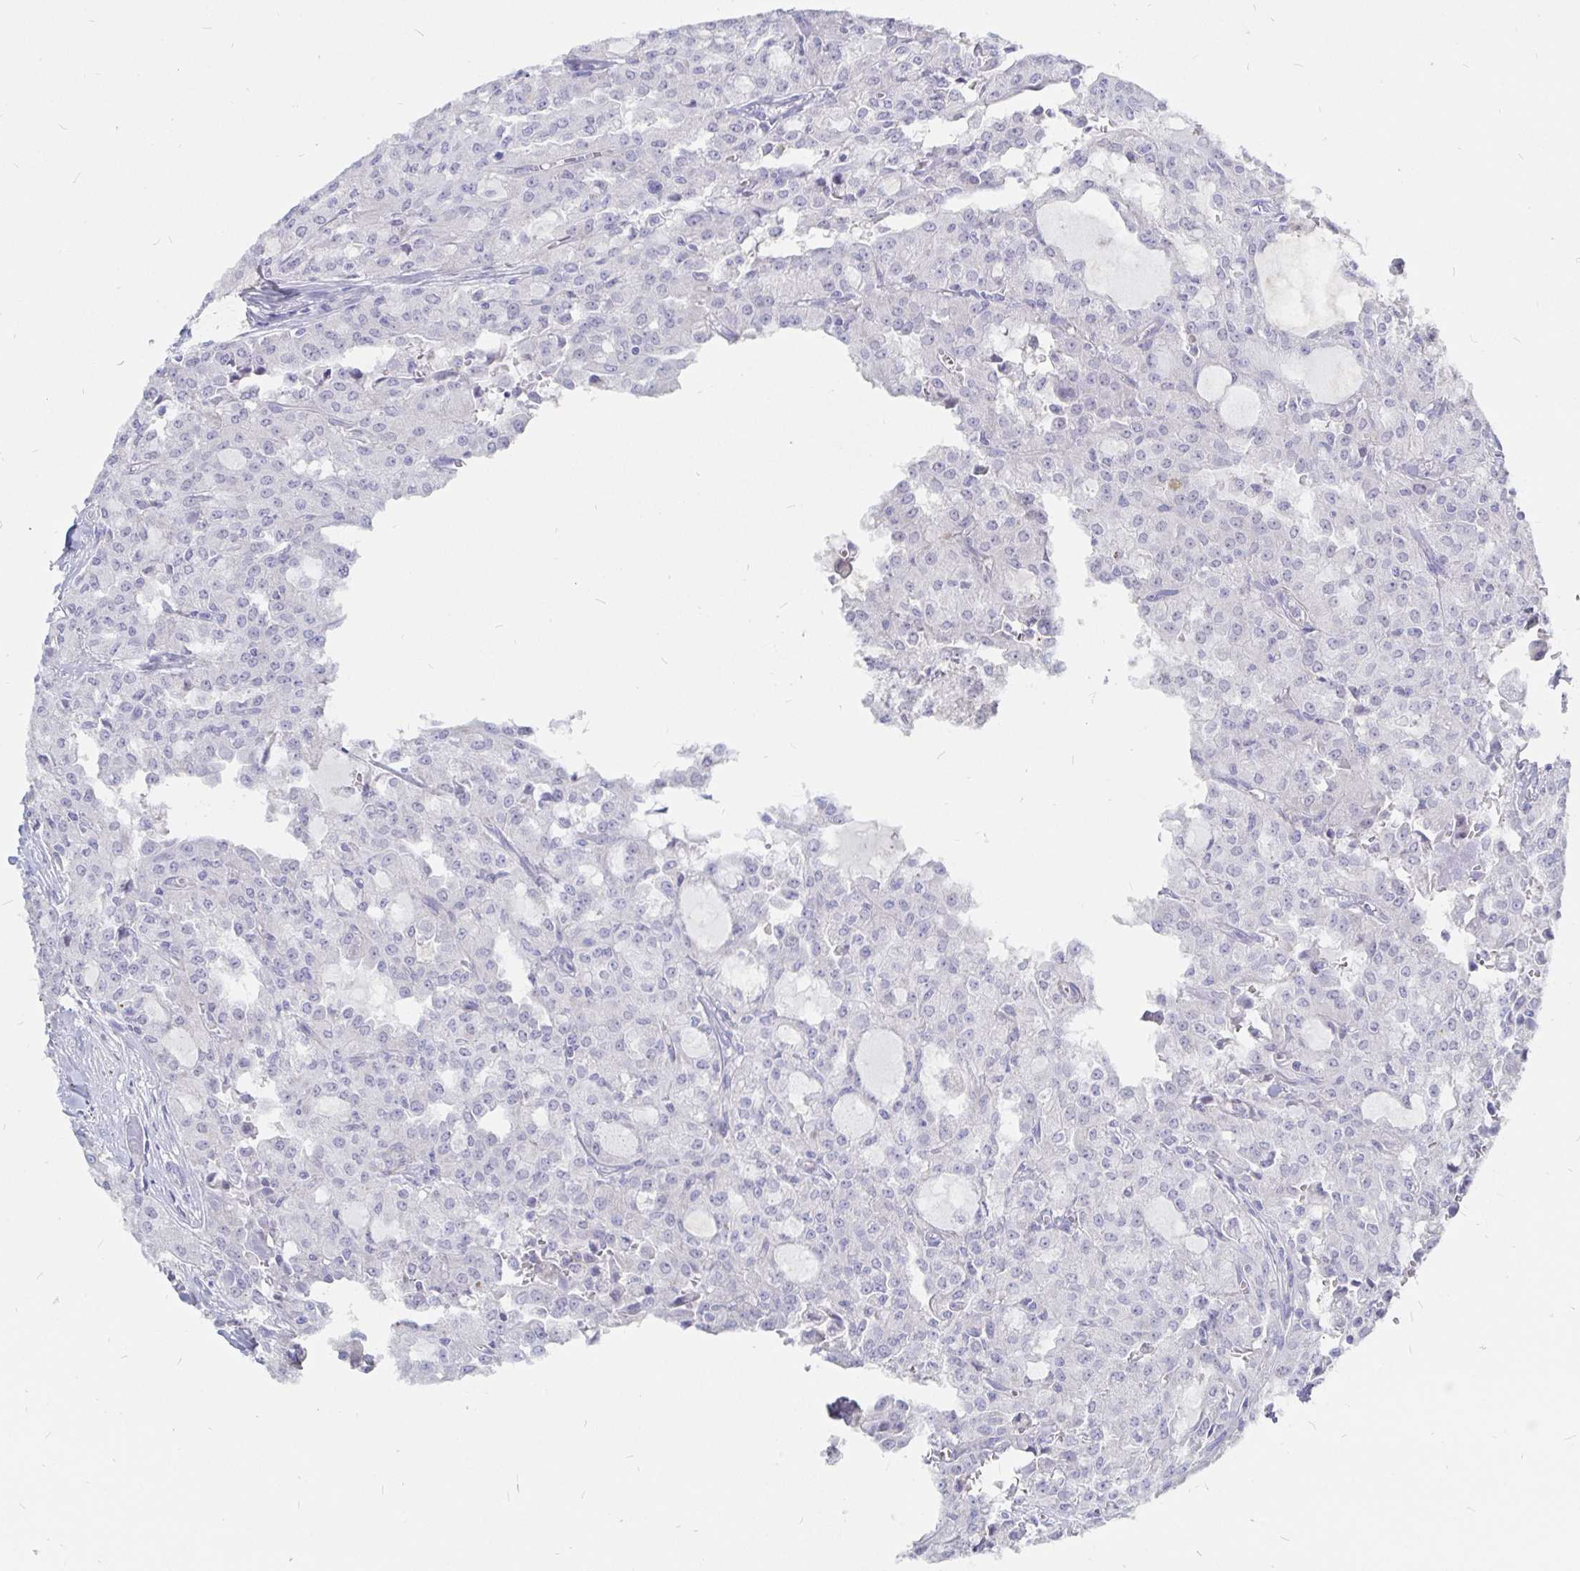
{"staining": {"intensity": "negative", "quantity": "none", "location": "none"}, "tissue": "head and neck cancer", "cell_type": "Tumor cells", "image_type": "cancer", "snomed": [{"axis": "morphology", "description": "Adenocarcinoma, NOS"}, {"axis": "topography", "description": "Head-Neck"}], "caption": "Image shows no protein expression in tumor cells of head and neck cancer tissue.", "gene": "COX16", "patient": {"sex": "male", "age": 64}}